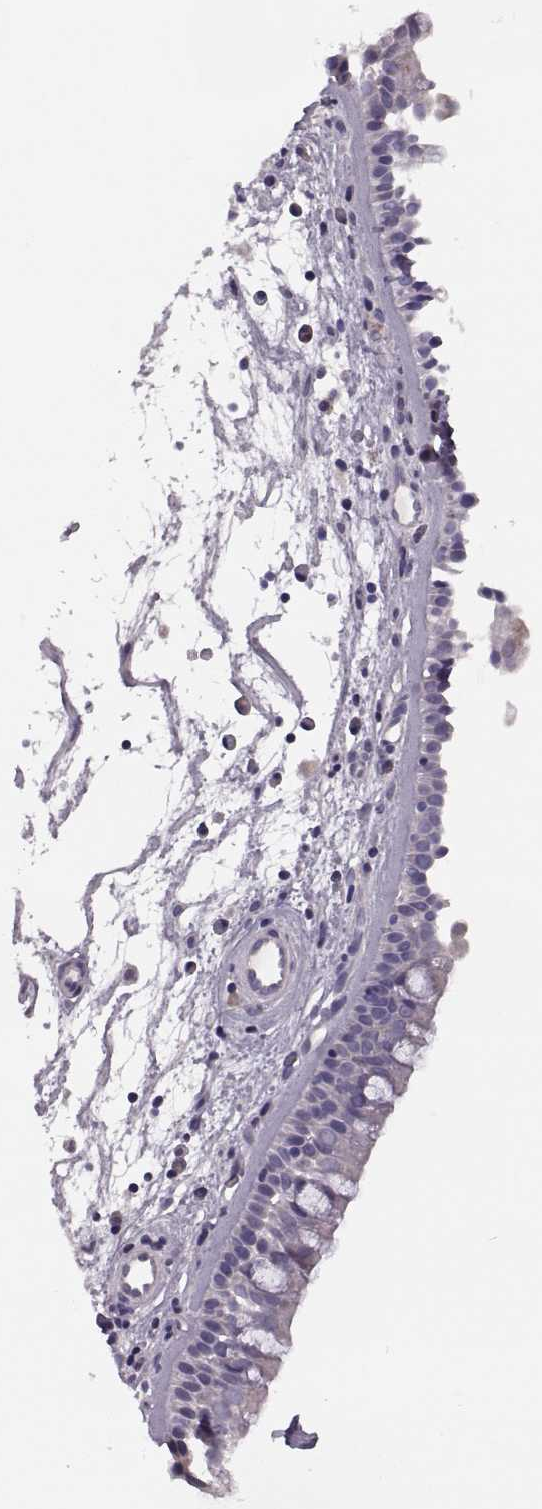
{"staining": {"intensity": "negative", "quantity": "none", "location": "none"}, "tissue": "nasopharynx", "cell_type": "Respiratory epithelial cells", "image_type": "normal", "snomed": [{"axis": "morphology", "description": "Normal tissue, NOS"}, {"axis": "topography", "description": "Nasopharynx"}], "caption": "IHC of benign human nasopharynx displays no expression in respiratory epithelial cells.", "gene": "PRSS54", "patient": {"sex": "female", "age": 68}}